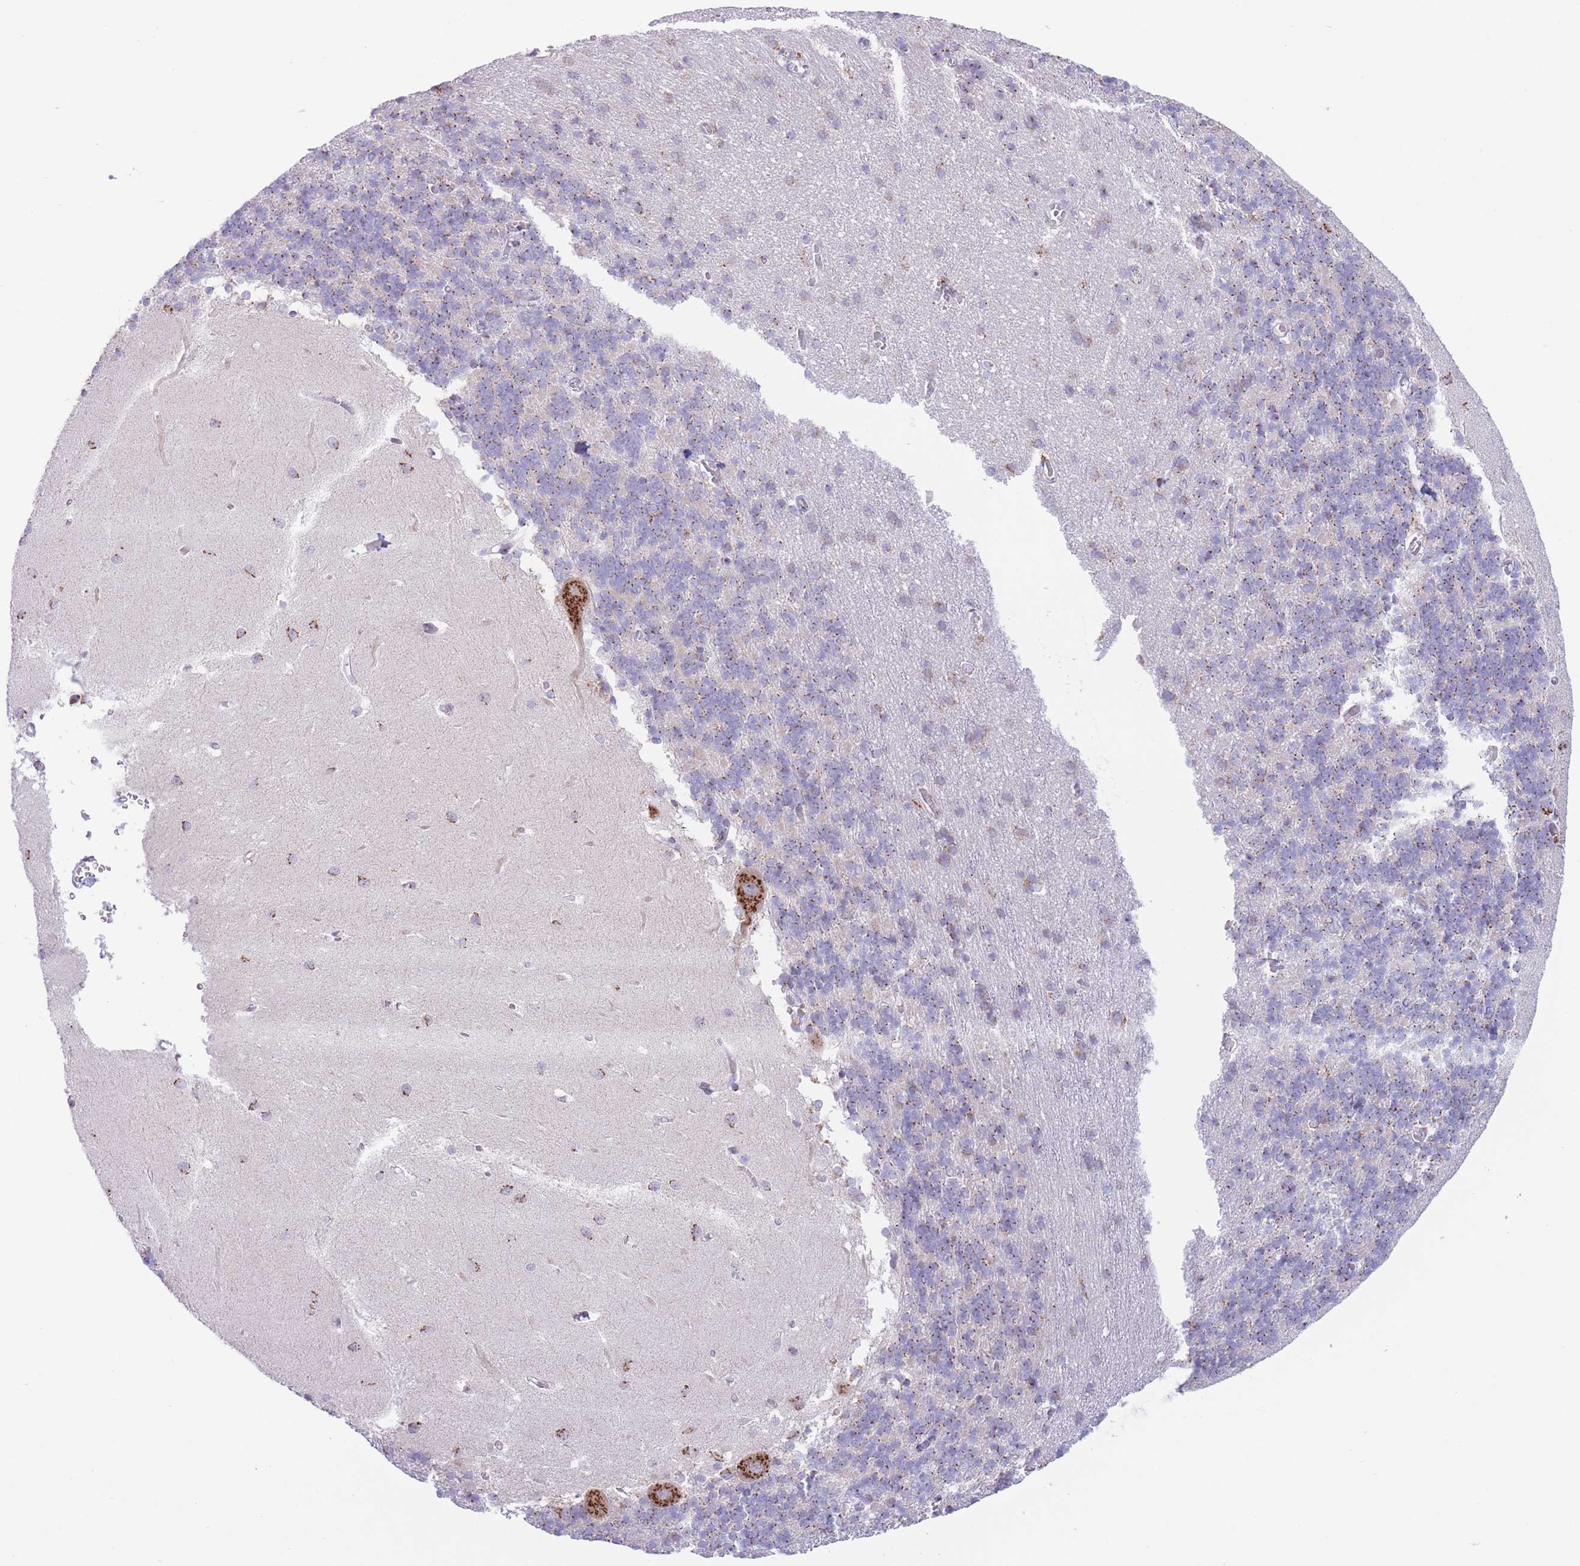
{"staining": {"intensity": "weak", "quantity": "25%-75%", "location": "cytoplasmic/membranous"}, "tissue": "cerebellum", "cell_type": "Cells in granular layer", "image_type": "normal", "snomed": [{"axis": "morphology", "description": "Normal tissue, NOS"}, {"axis": "topography", "description": "Cerebellum"}], "caption": "Brown immunohistochemical staining in benign human cerebellum exhibits weak cytoplasmic/membranous positivity in about 25%-75% of cells in granular layer.", "gene": "MPND", "patient": {"sex": "male", "age": 37}}